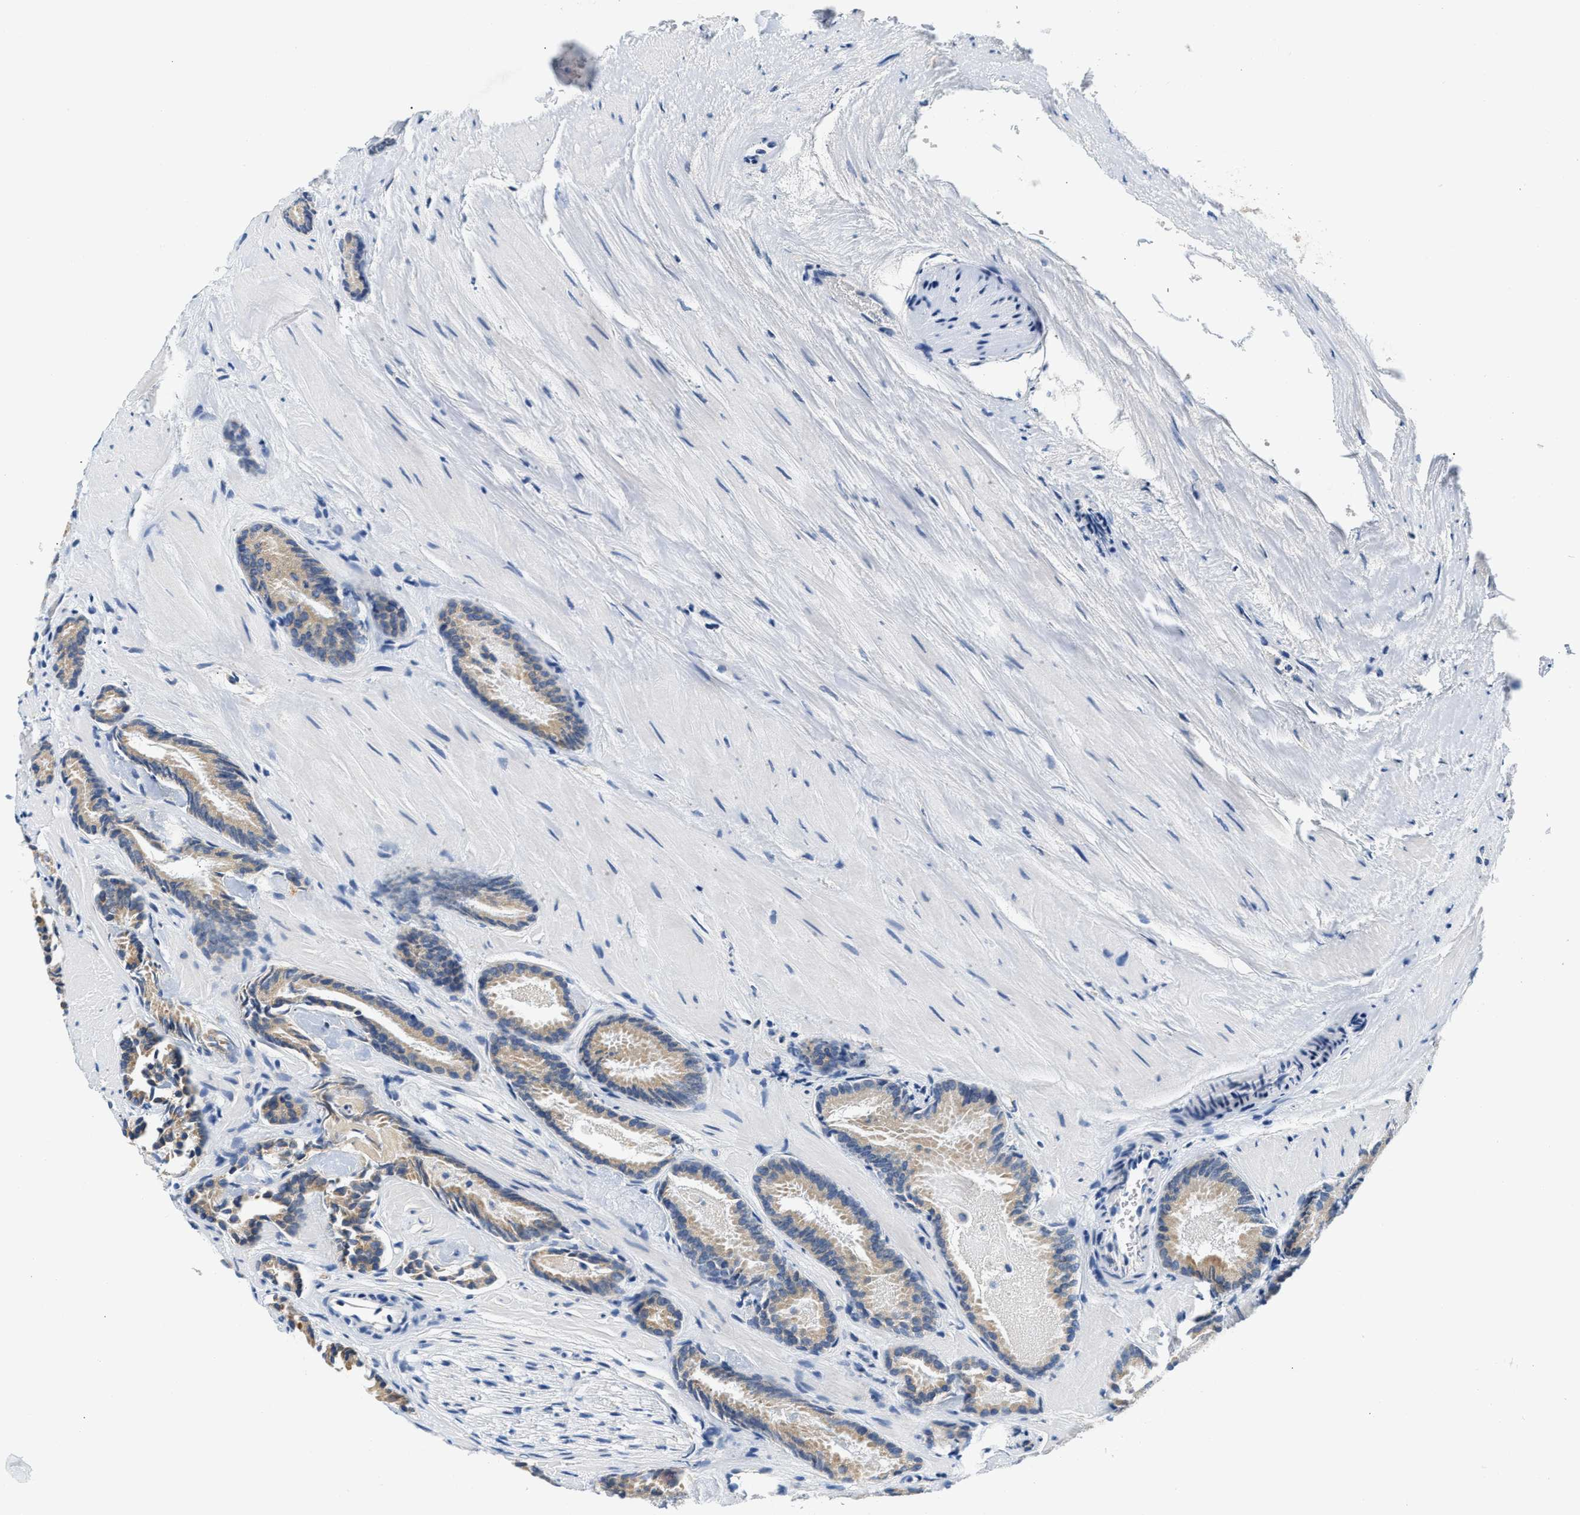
{"staining": {"intensity": "weak", "quantity": "<25%", "location": "cytoplasmic/membranous"}, "tissue": "prostate cancer", "cell_type": "Tumor cells", "image_type": "cancer", "snomed": [{"axis": "morphology", "description": "Adenocarcinoma, Low grade"}, {"axis": "topography", "description": "Prostate"}], "caption": "Immunohistochemistry (IHC) of human prostate adenocarcinoma (low-grade) displays no expression in tumor cells.", "gene": "HDHD3", "patient": {"sex": "male", "age": 51}}